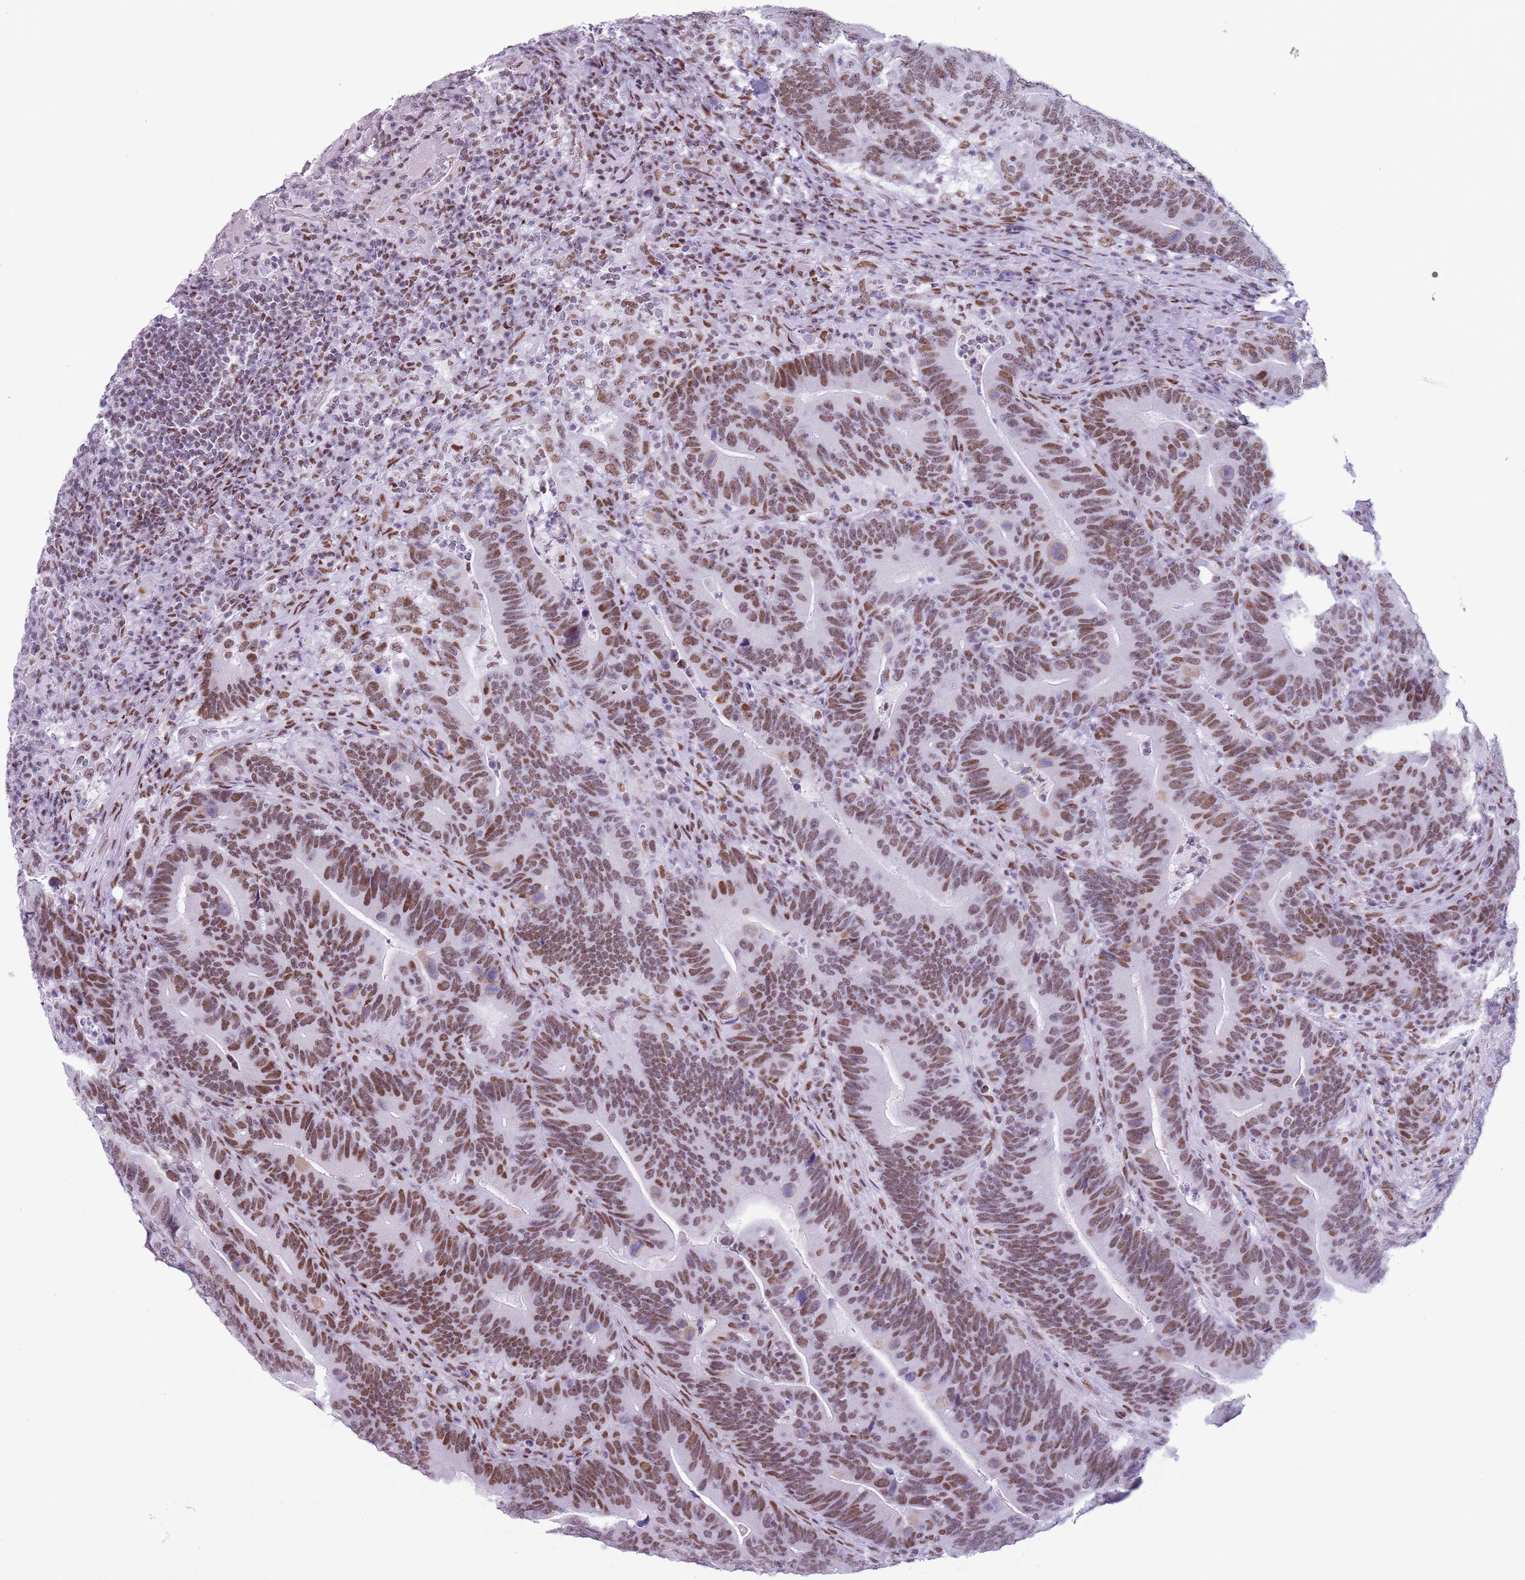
{"staining": {"intensity": "moderate", "quantity": ">75%", "location": "nuclear"}, "tissue": "colorectal cancer", "cell_type": "Tumor cells", "image_type": "cancer", "snomed": [{"axis": "morphology", "description": "Adenocarcinoma, NOS"}, {"axis": "topography", "description": "Colon"}], "caption": "Colorectal cancer (adenocarcinoma) tissue demonstrates moderate nuclear positivity in approximately >75% of tumor cells, visualized by immunohistochemistry.", "gene": "FAM104B", "patient": {"sex": "female", "age": 66}}